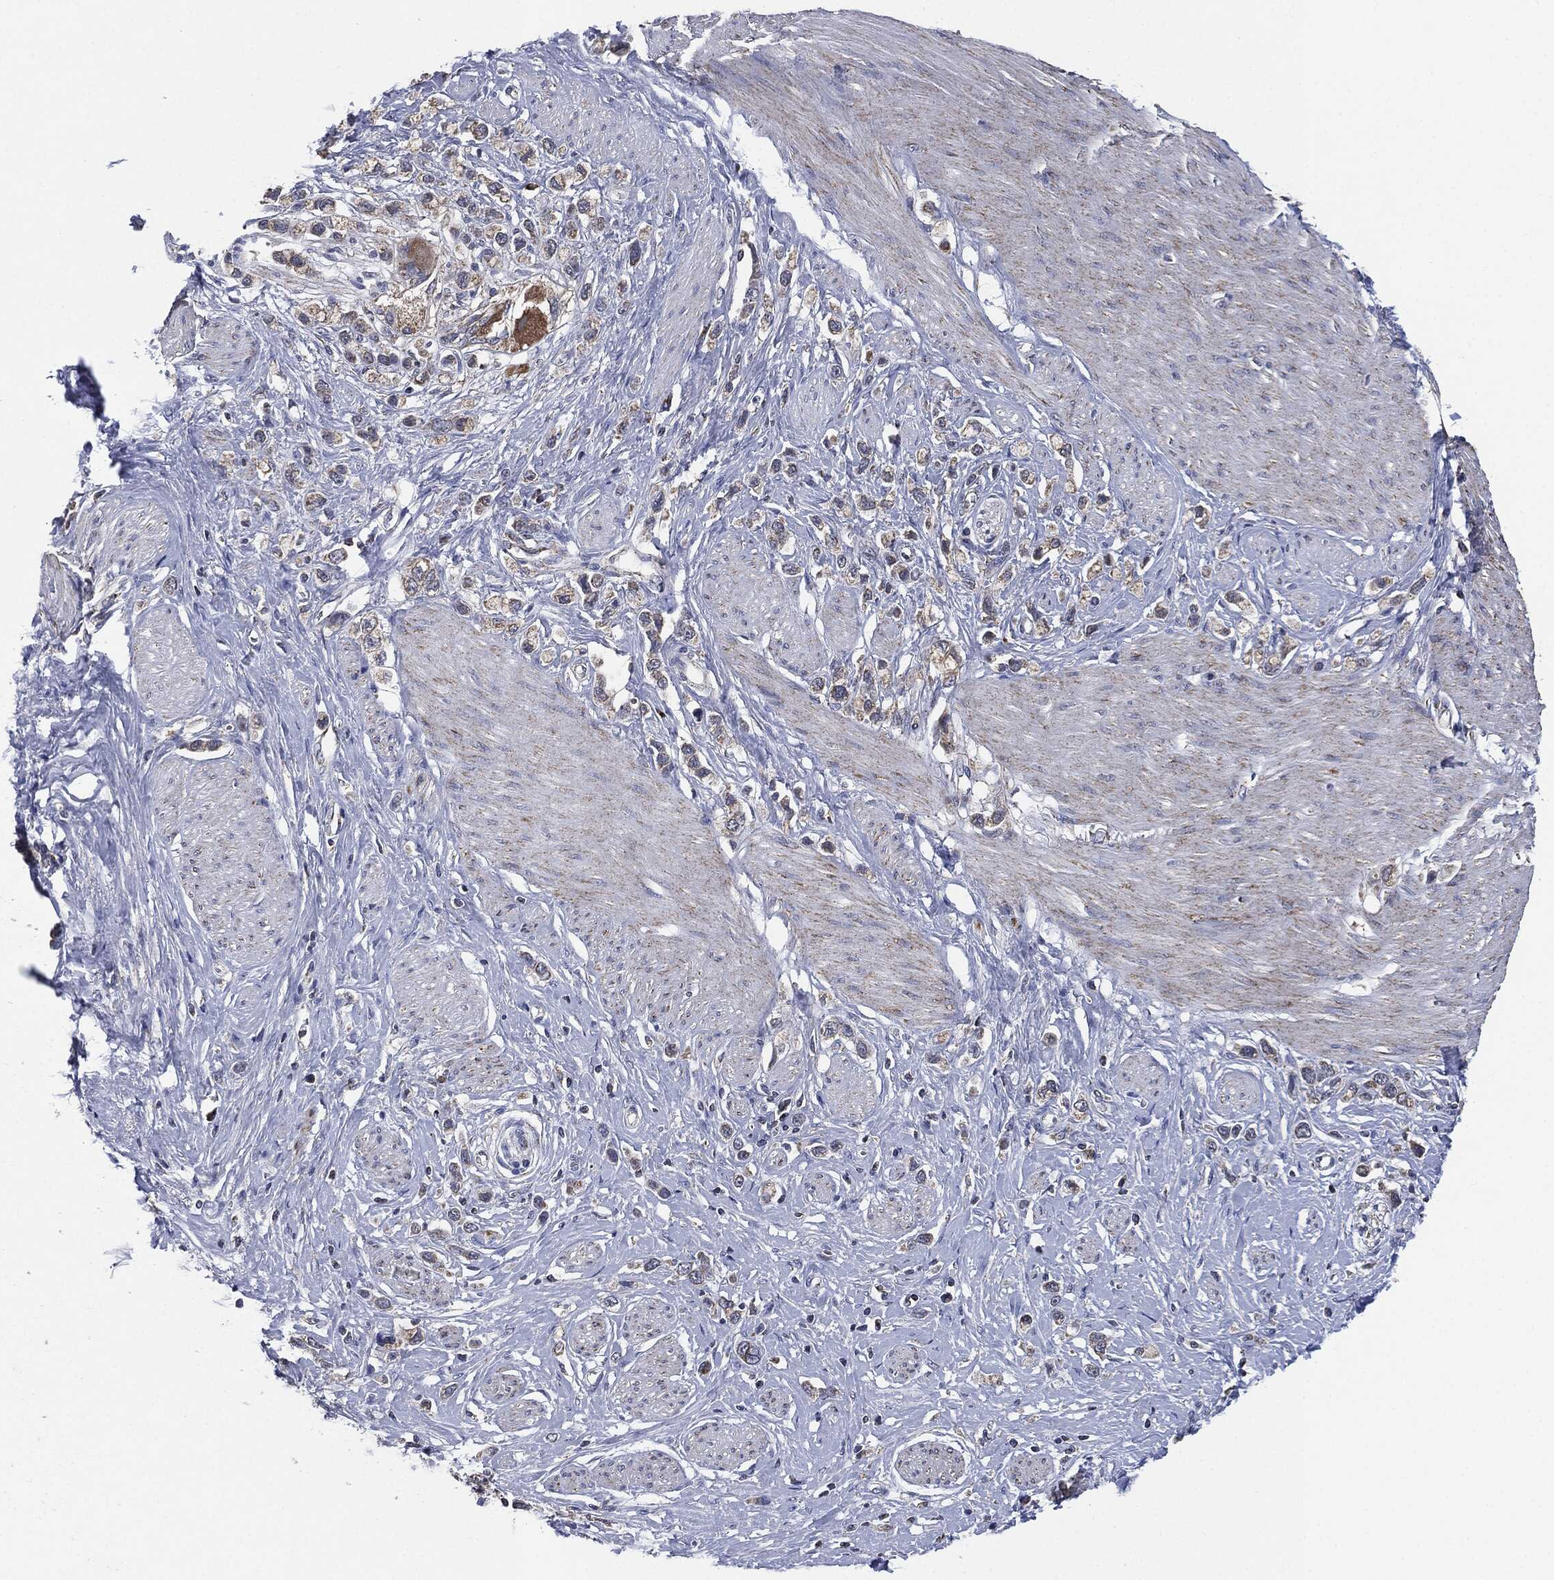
{"staining": {"intensity": "weak", "quantity": "25%-75%", "location": "cytoplasmic/membranous"}, "tissue": "stomach cancer", "cell_type": "Tumor cells", "image_type": "cancer", "snomed": [{"axis": "morphology", "description": "Normal tissue, NOS"}, {"axis": "morphology", "description": "Adenocarcinoma, NOS"}, {"axis": "morphology", "description": "Adenocarcinoma, High grade"}, {"axis": "topography", "description": "Stomach, upper"}, {"axis": "topography", "description": "Stomach"}], "caption": "A photomicrograph of human stomach cancer (adenocarcinoma) stained for a protein reveals weak cytoplasmic/membranous brown staining in tumor cells.", "gene": "NDUFV2", "patient": {"sex": "female", "age": 65}}